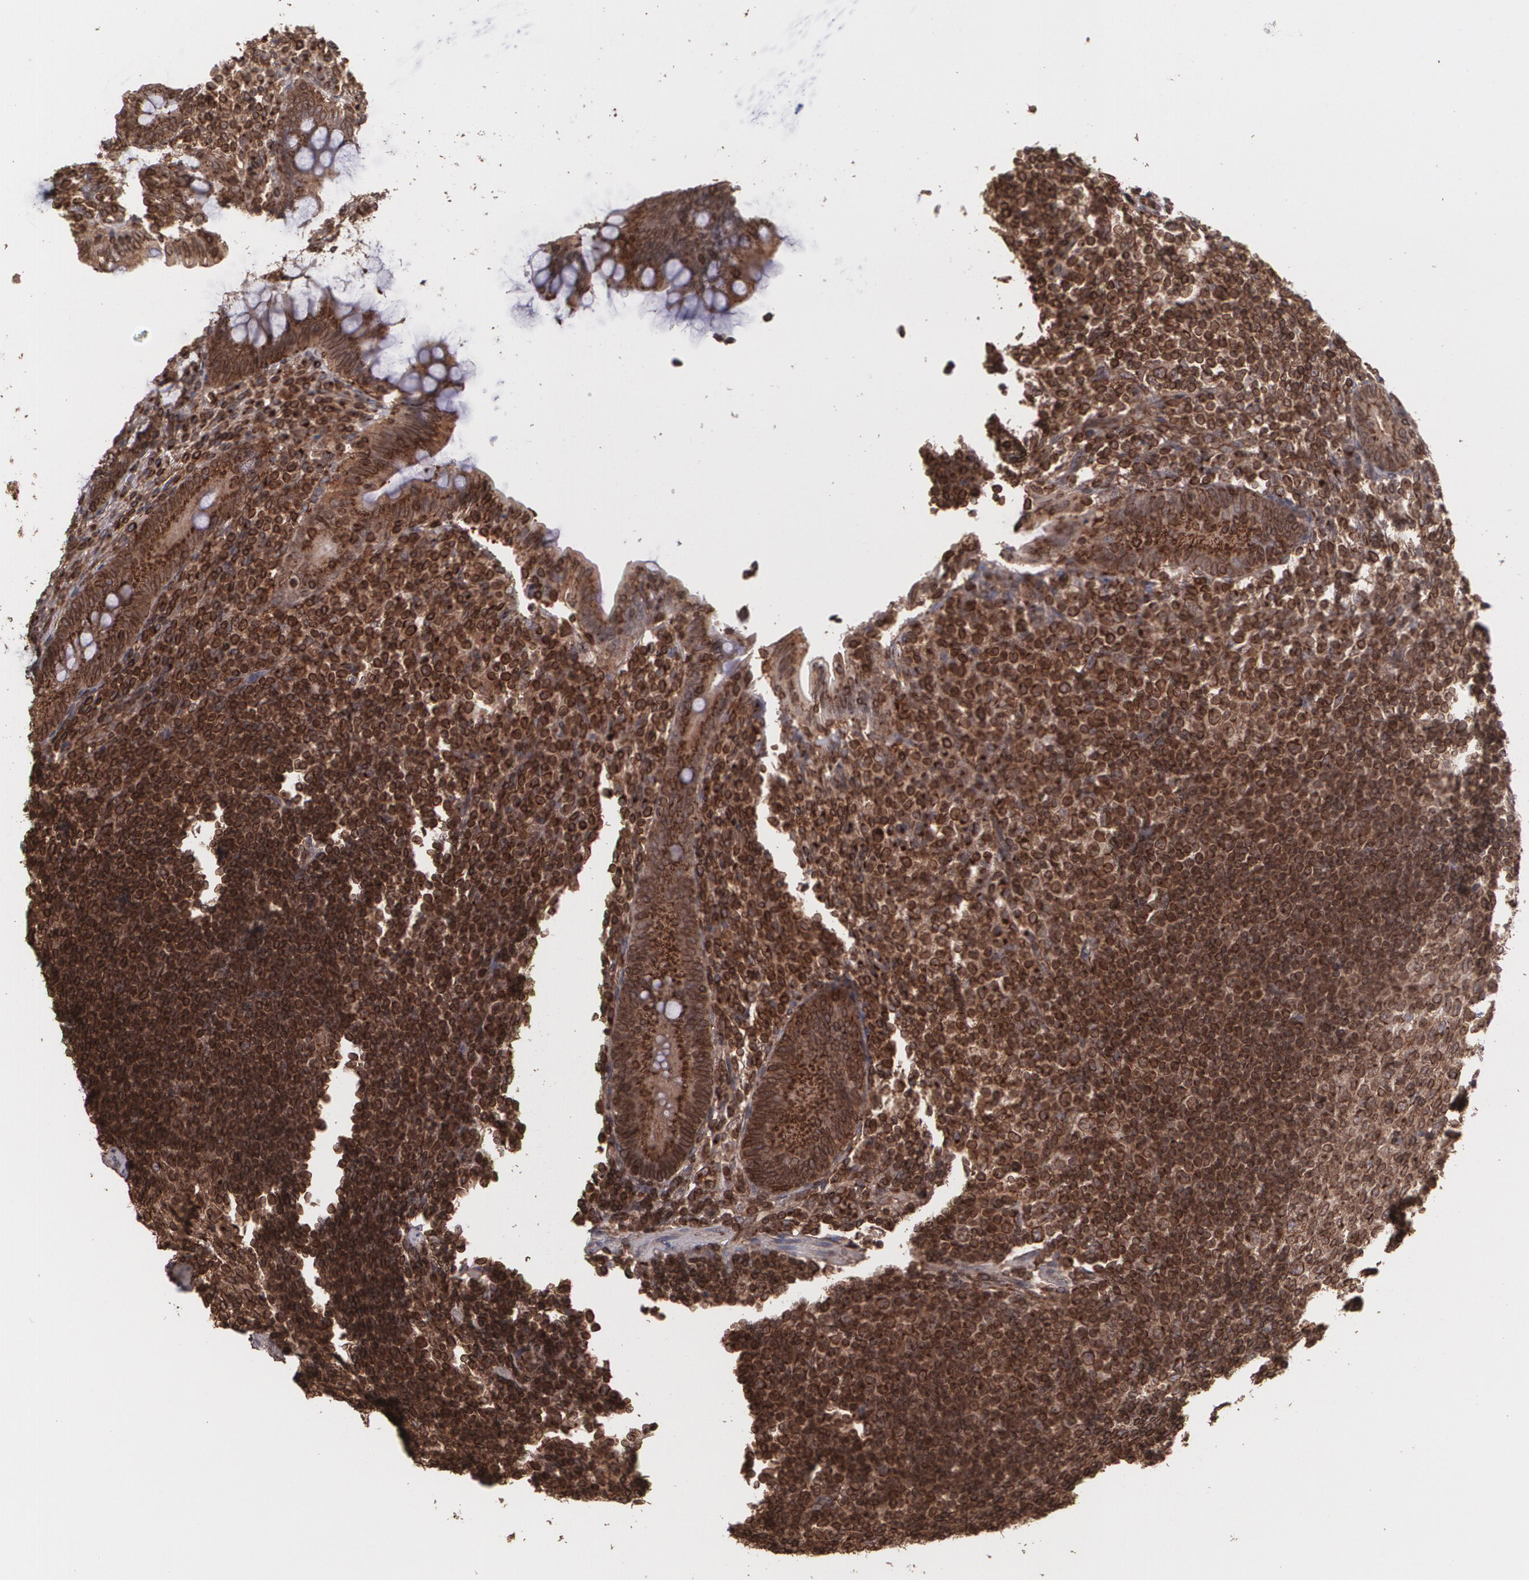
{"staining": {"intensity": "strong", "quantity": ">75%", "location": "cytoplasmic/membranous"}, "tissue": "appendix", "cell_type": "Glandular cells", "image_type": "normal", "snomed": [{"axis": "morphology", "description": "Normal tissue, NOS"}, {"axis": "topography", "description": "Appendix"}], "caption": "Strong cytoplasmic/membranous staining for a protein is present in about >75% of glandular cells of benign appendix using IHC.", "gene": "TRIP11", "patient": {"sex": "female", "age": 66}}